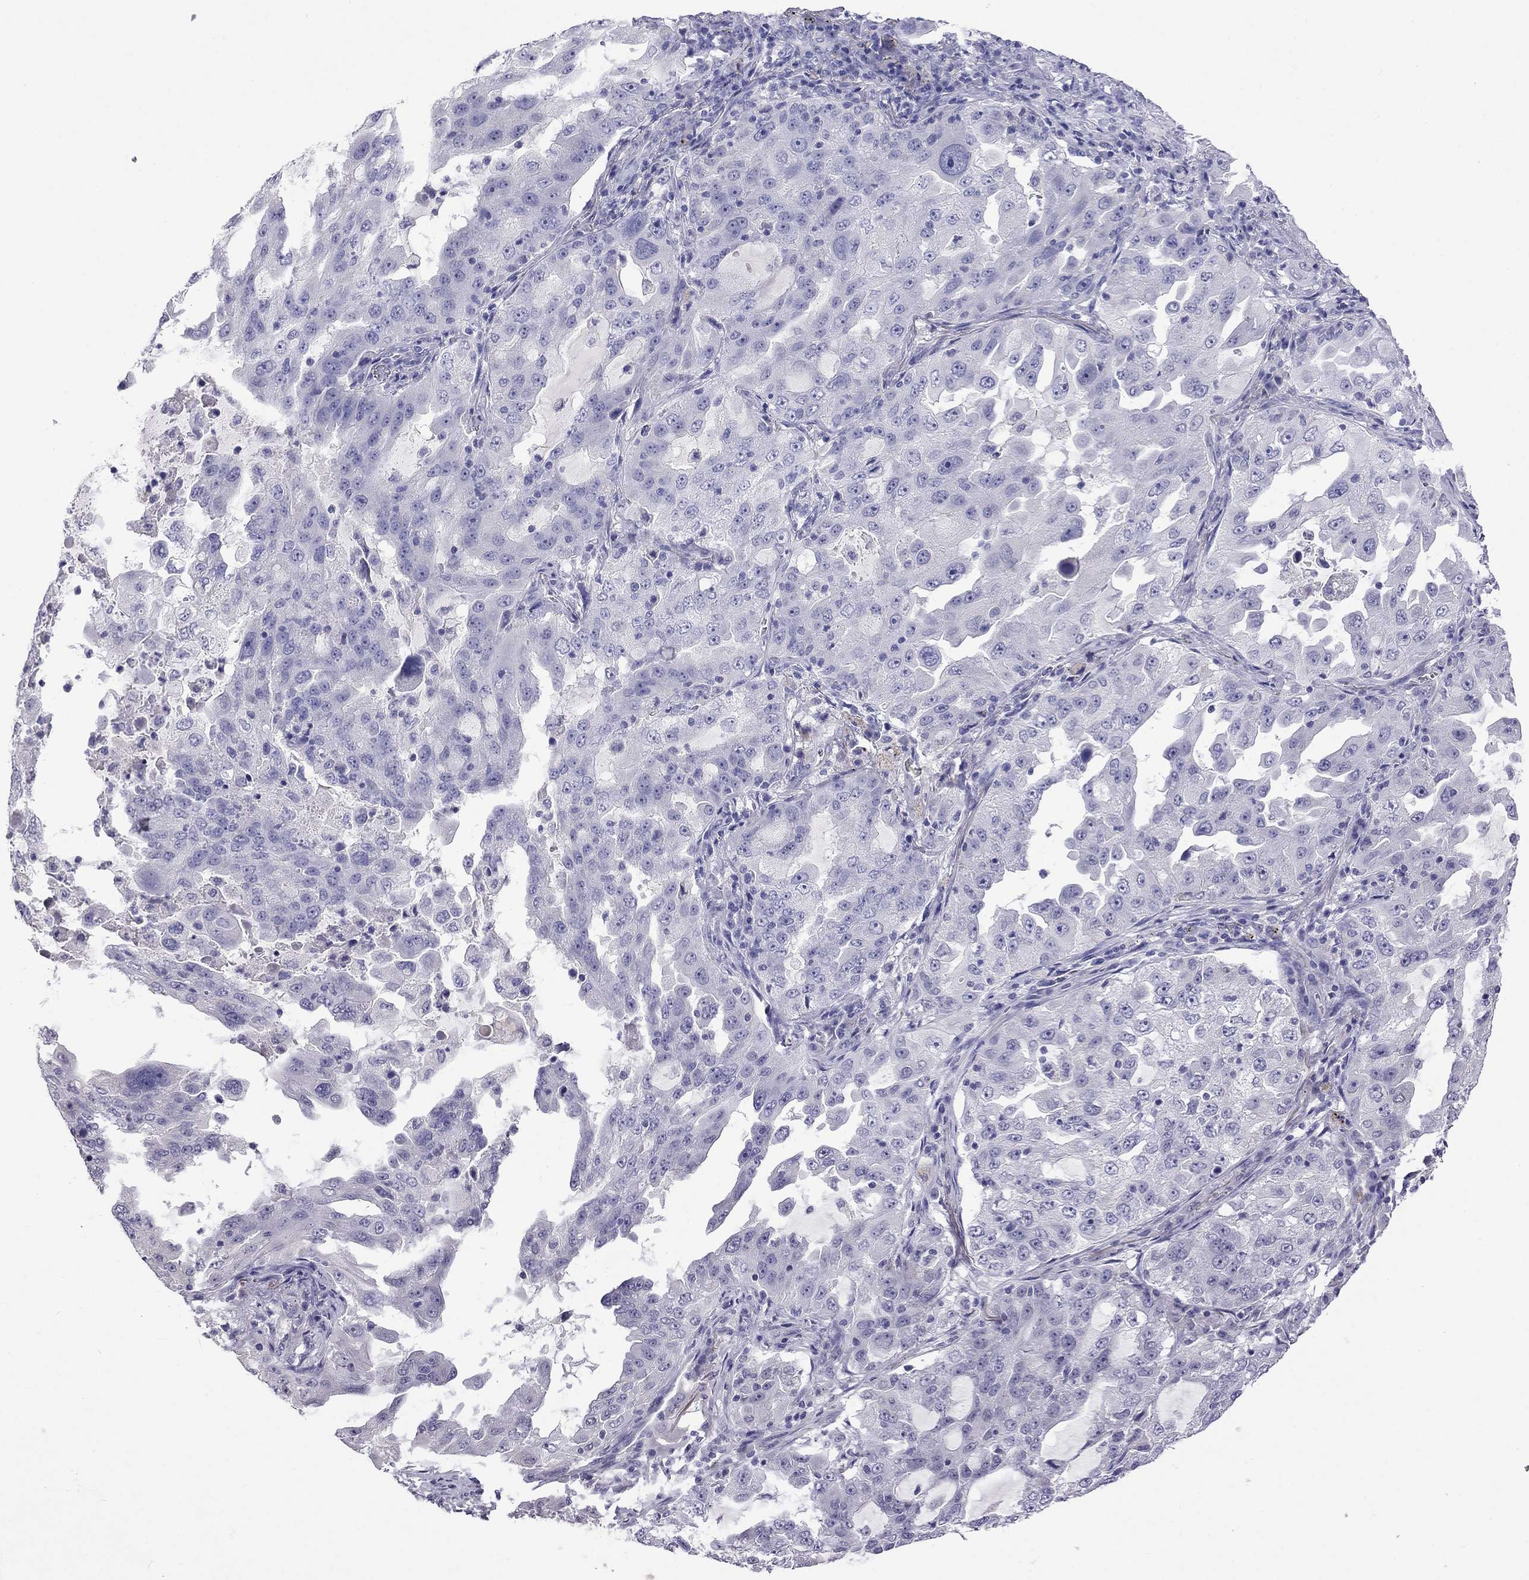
{"staining": {"intensity": "negative", "quantity": "none", "location": "none"}, "tissue": "lung cancer", "cell_type": "Tumor cells", "image_type": "cancer", "snomed": [{"axis": "morphology", "description": "Adenocarcinoma, NOS"}, {"axis": "topography", "description": "Lung"}], "caption": "Adenocarcinoma (lung) stained for a protein using immunohistochemistry reveals no expression tumor cells.", "gene": "MYO15A", "patient": {"sex": "female", "age": 61}}